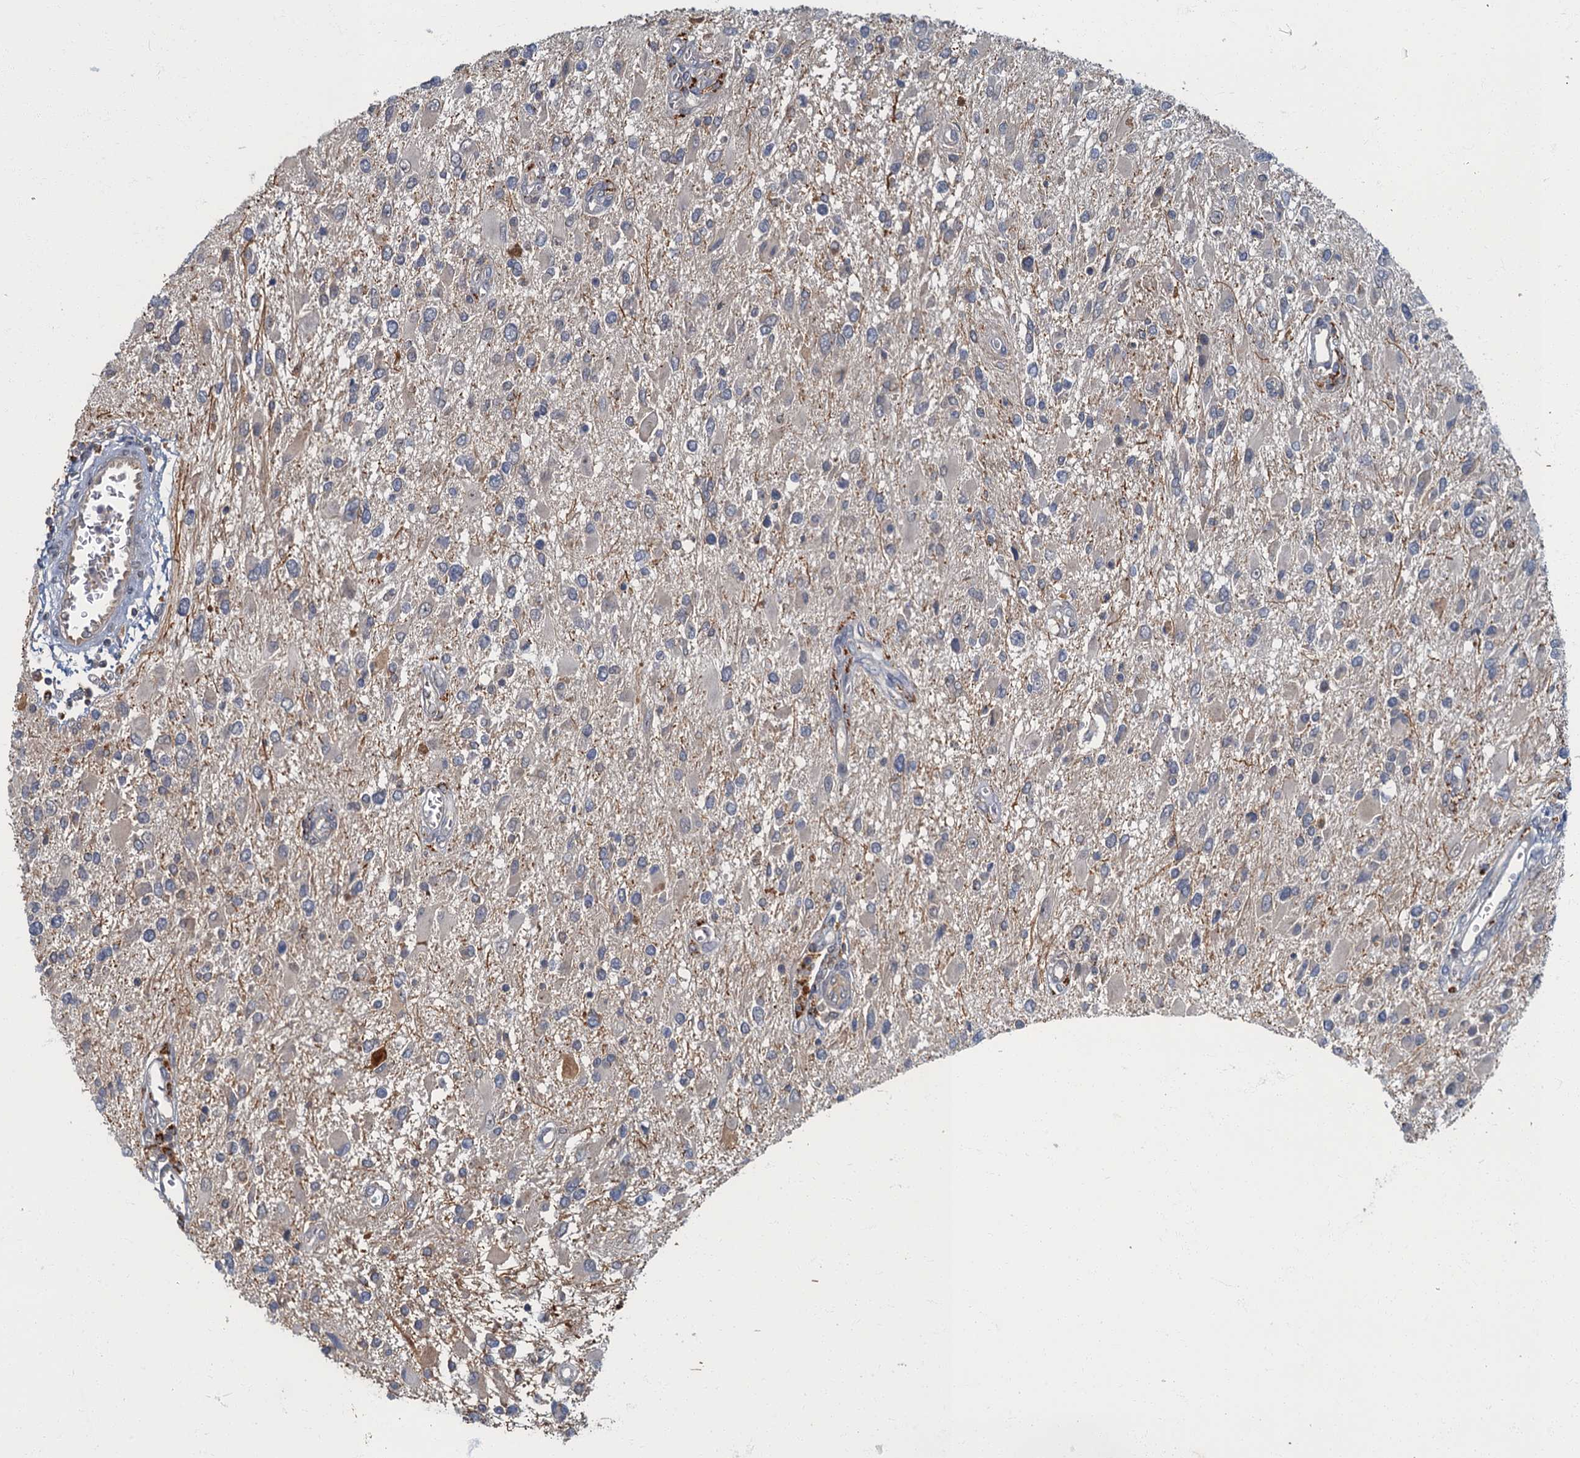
{"staining": {"intensity": "negative", "quantity": "none", "location": "none"}, "tissue": "glioma", "cell_type": "Tumor cells", "image_type": "cancer", "snomed": [{"axis": "morphology", "description": "Glioma, malignant, High grade"}, {"axis": "topography", "description": "Brain"}], "caption": "An IHC image of malignant glioma (high-grade) is shown. There is no staining in tumor cells of malignant glioma (high-grade).", "gene": "WDCP", "patient": {"sex": "male", "age": 53}}